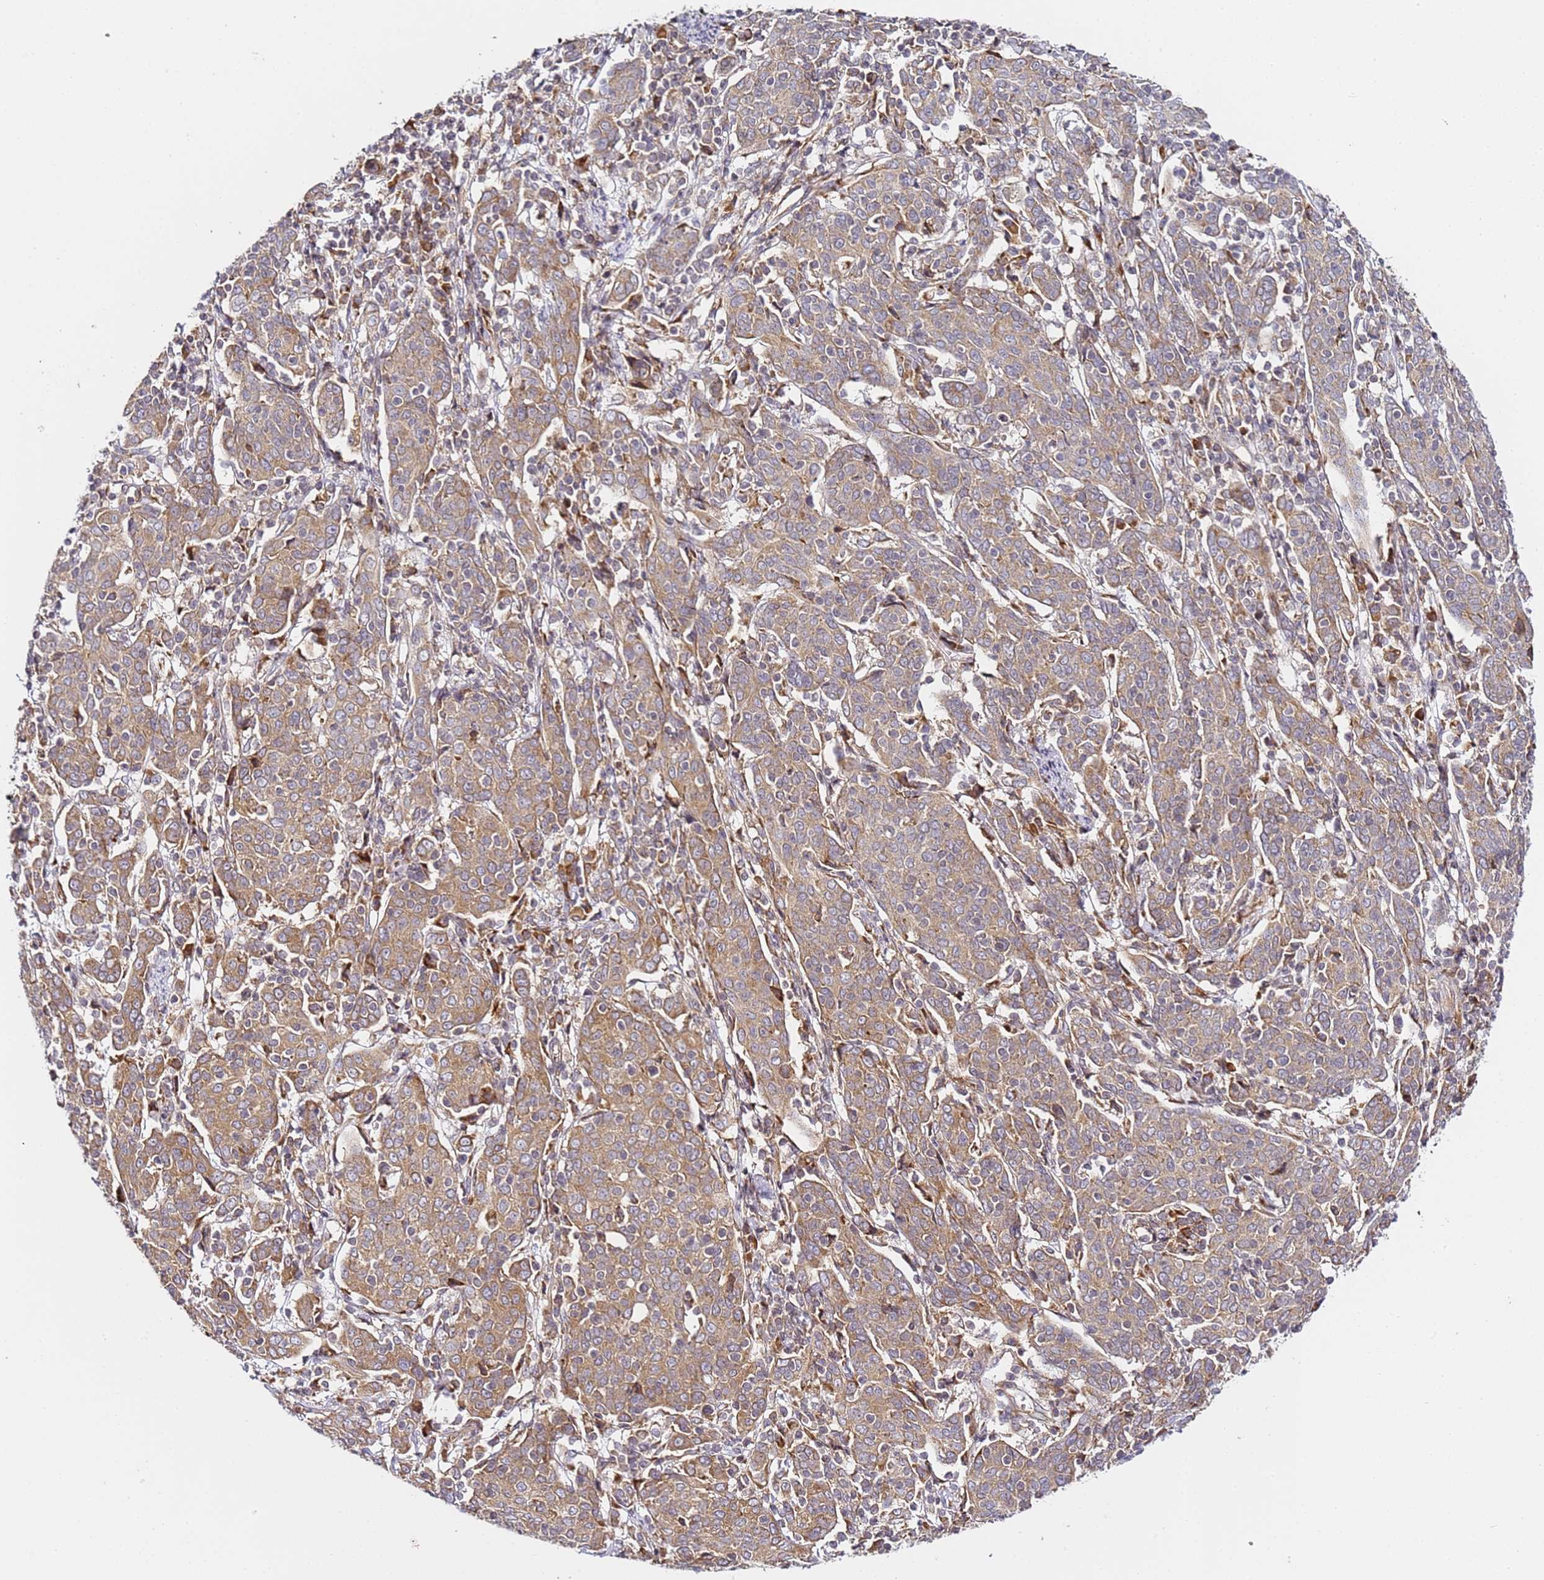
{"staining": {"intensity": "moderate", "quantity": ">75%", "location": "cytoplasmic/membranous"}, "tissue": "cervical cancer", "cell_type": "Tumor cells", "image_type": "cancer", "snomed": [{"axis": "morphology", "description": "Squamous cell carcinoma, NOS"}, {"axis": "topography", "description": "Cervix"}], "caption": "This histopathology image demonstrates IHC staining of human cervical cancer, with medium moderate cytoplasmic/membranous expression in approximately >75% of tumor cells.", "gene": "RPL13A", "patient": {"sex": "female", "age": 67}}